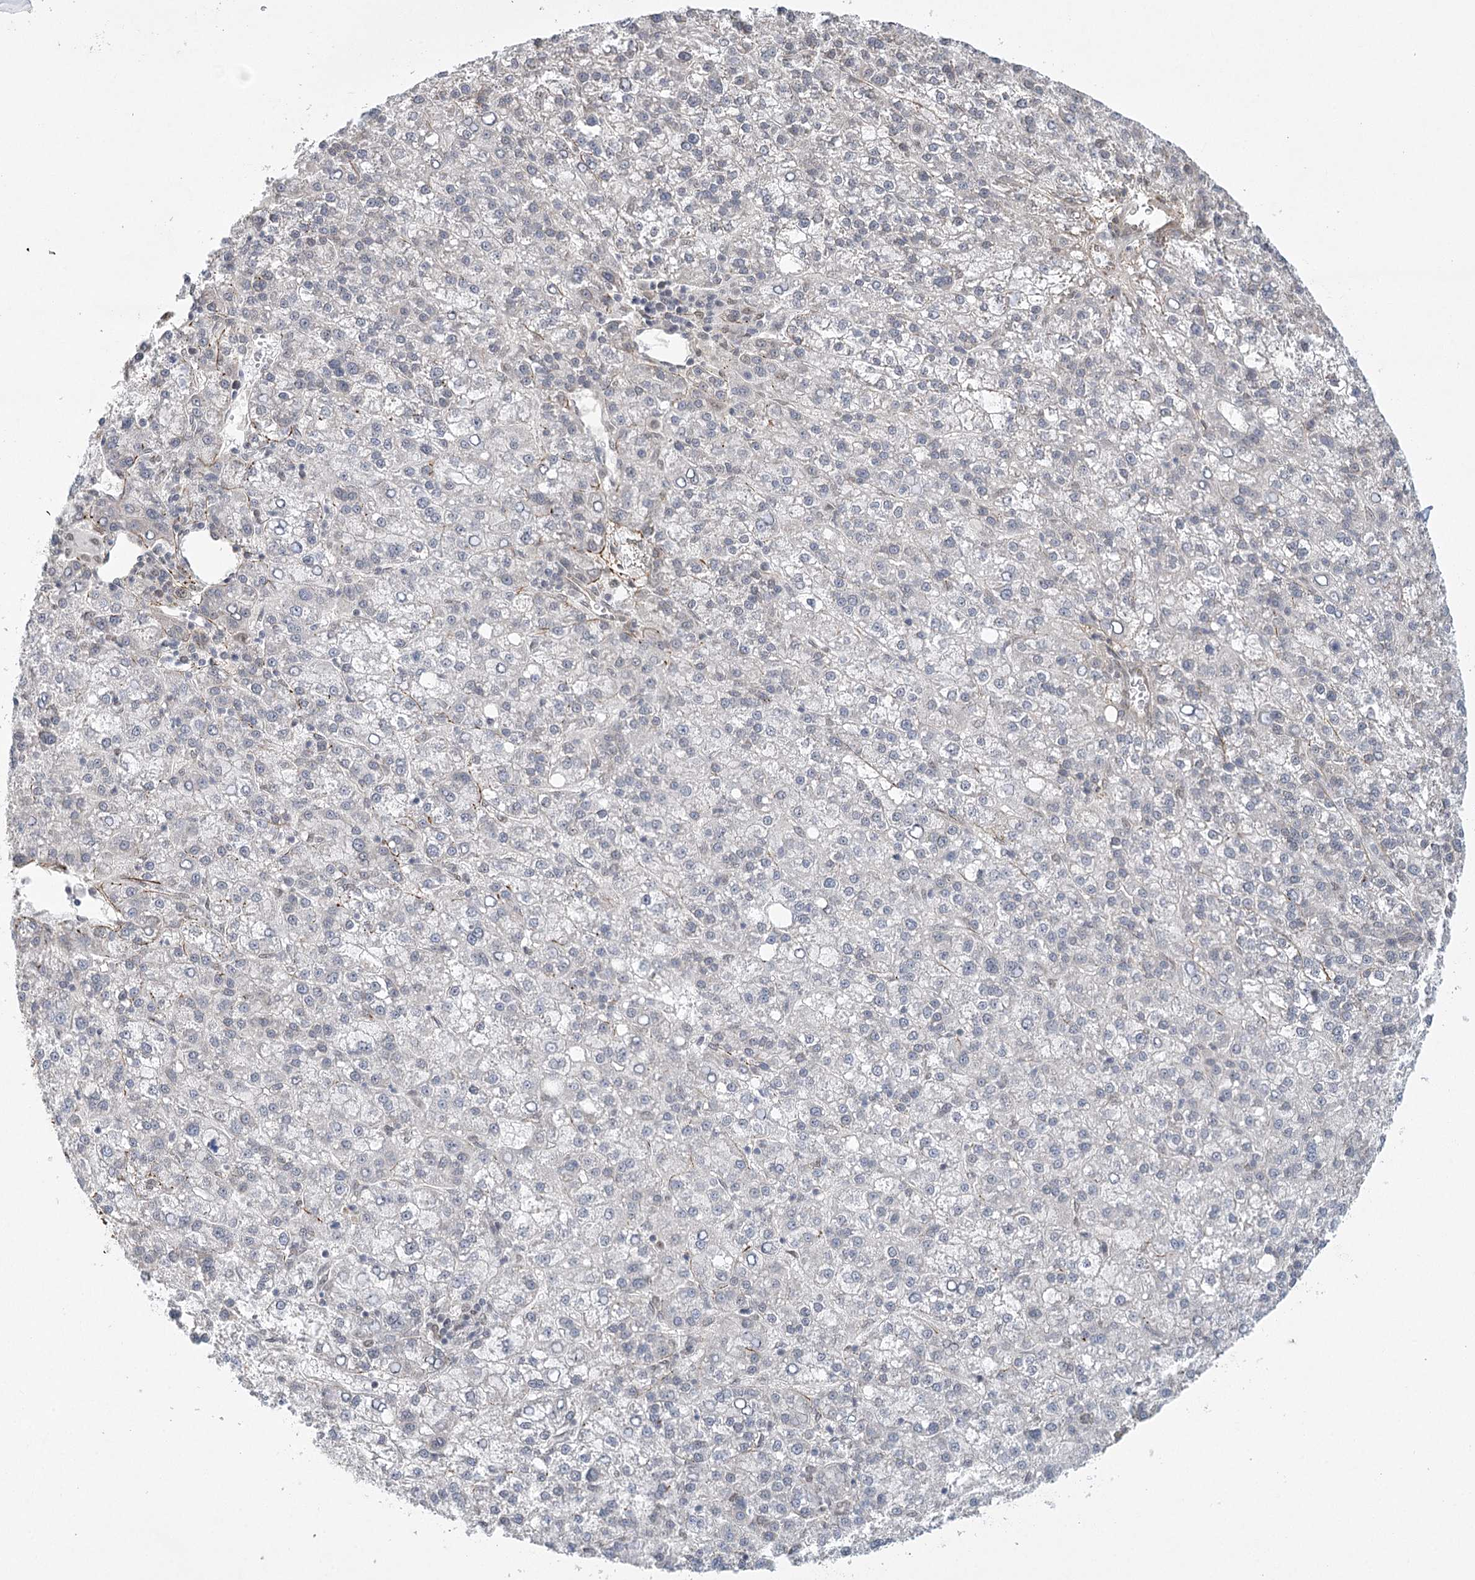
{"staining": {"intensity": "negative", "quantity": "none", "location": "none"}, "tissue": "liver cancer", "cell_type": "Tumor cells", "image_type": "cancer", "snomed": [{"axis": "morphology", "description": "Carcinoma, Hepatocellular, NOS"}, {"axis": "topography", "description": "Liver"}], "caption": "Immunohistochemistry image of neoplastic tissue: human liver cancer (hepatocellular carcinoma) stained with DAB (3,3'-diaminobenzidine) exhibits no significant protein expression in tumor cells.", "gene": "MED28", "patient": {"sex": "female", "age": 58}}